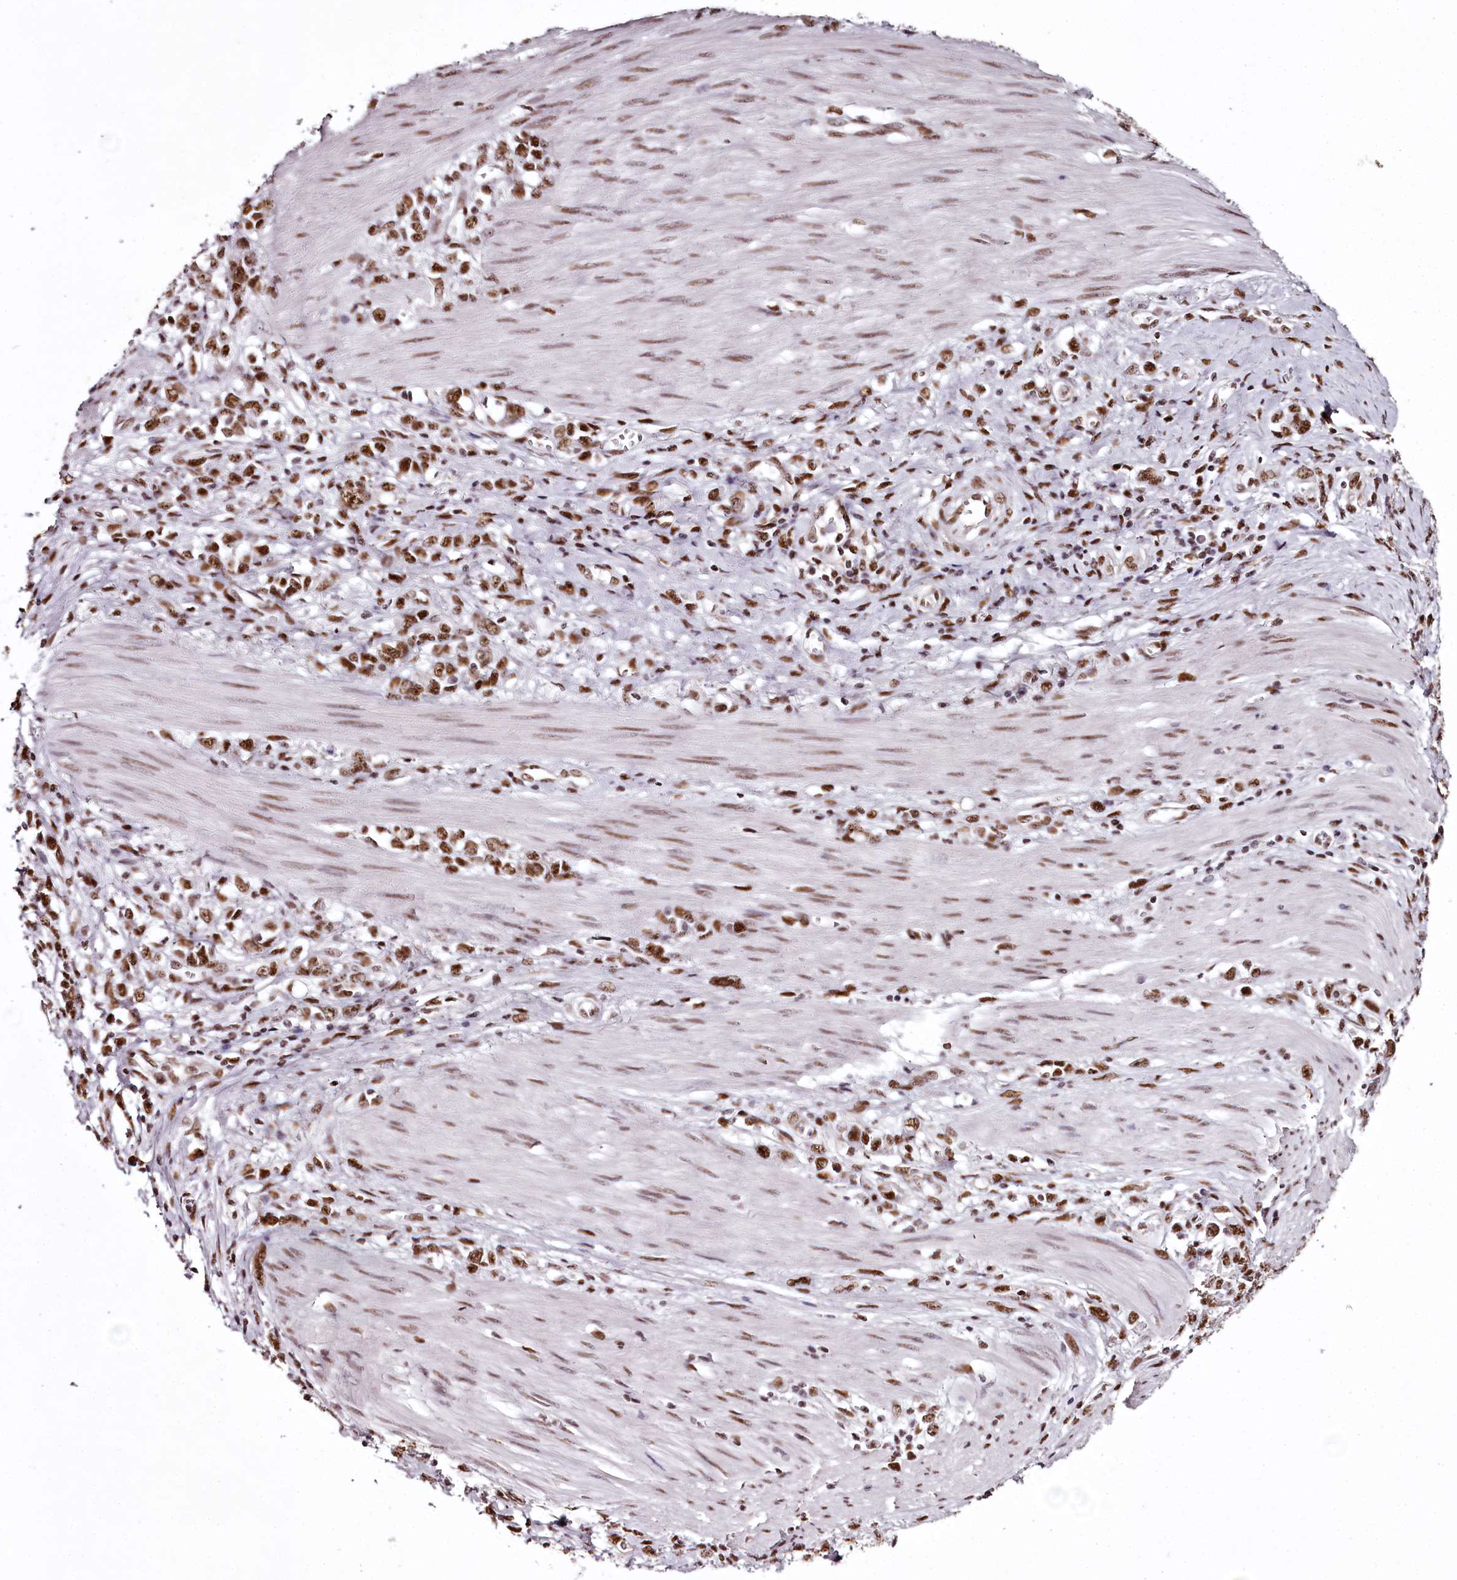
{"staining": {"intensity": "moderate", "quantity": ">75%", "location": "nuclear"}, "tissue": "stomach cancer", "cell_type": "Tumor cells", "image_type": "cancer", "snomed": [{"axis": "morphology", "description": "Adenocarcinoma, NOS"}, {"axis": "topography", "description": "Stomach"}], "caption": "A micrograph showing moderate nuclear expression in about >75% of tumor cells in adenocarcinoma (stomach), as visualized by brown immunohistochemical staining.", "gene": "PSPC1", "patient": {"sex": "female", "age": 76}}